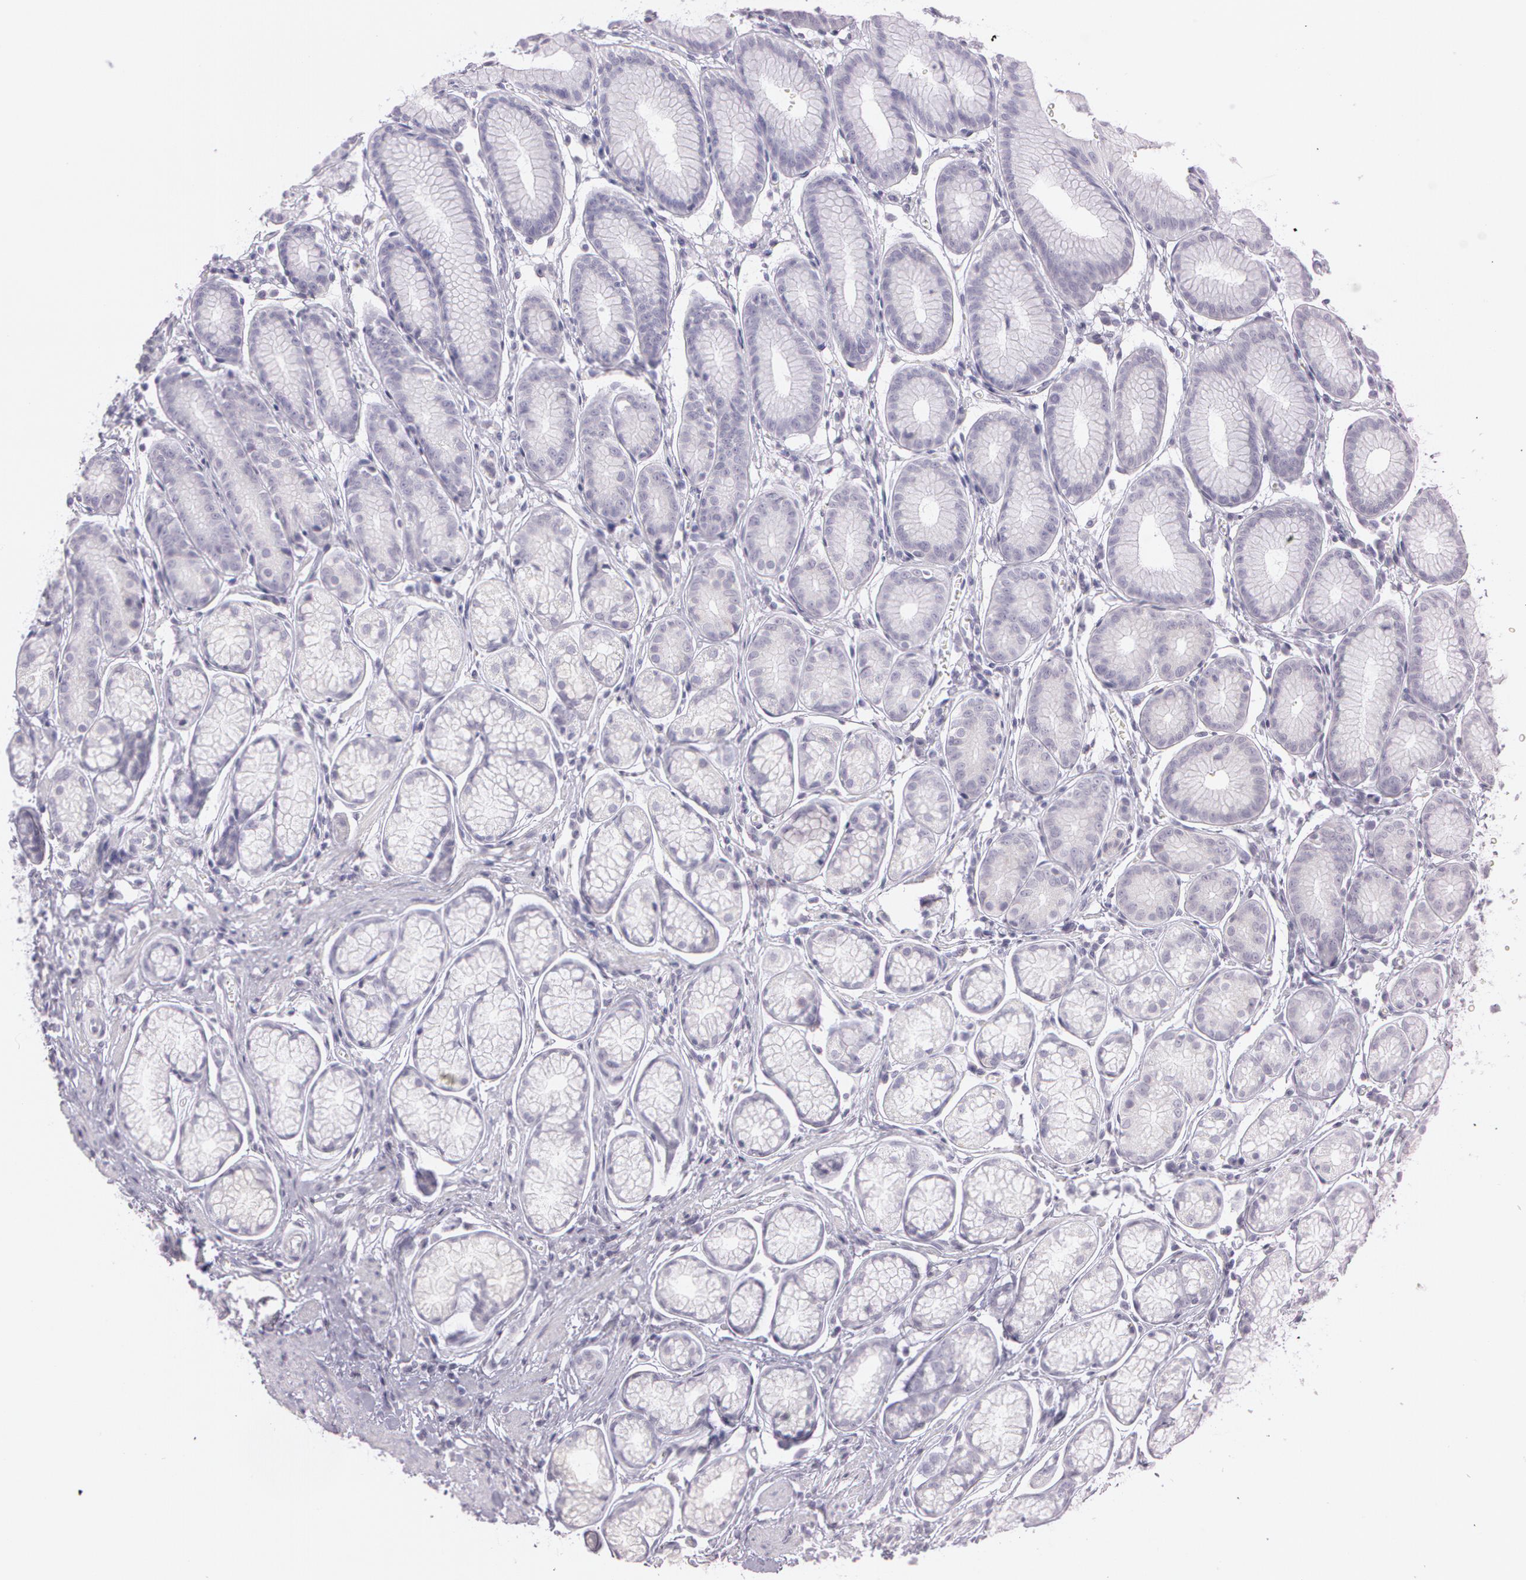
{"staining": {"intensity": "negative", "quantity": "none", "location": "none"}, "tissue": "stomach", "cell_type": "Glandular cells", "image_type": "normal", "snomed": [{"axis": "morphology", "description": "Normal tissue, NOS"}, {"axis": "topography", "description": "Stomach"}], "caption": "Stomach was stained to show a protein in brown. There is no significant positivity in glandular cells. (Stains: DAB IHC with hematoxylin counter stain, Microscopy: brightfield microscopy at high magnification).", "gene": "OTC", "patient": {"sex": "male", "age": 42}}